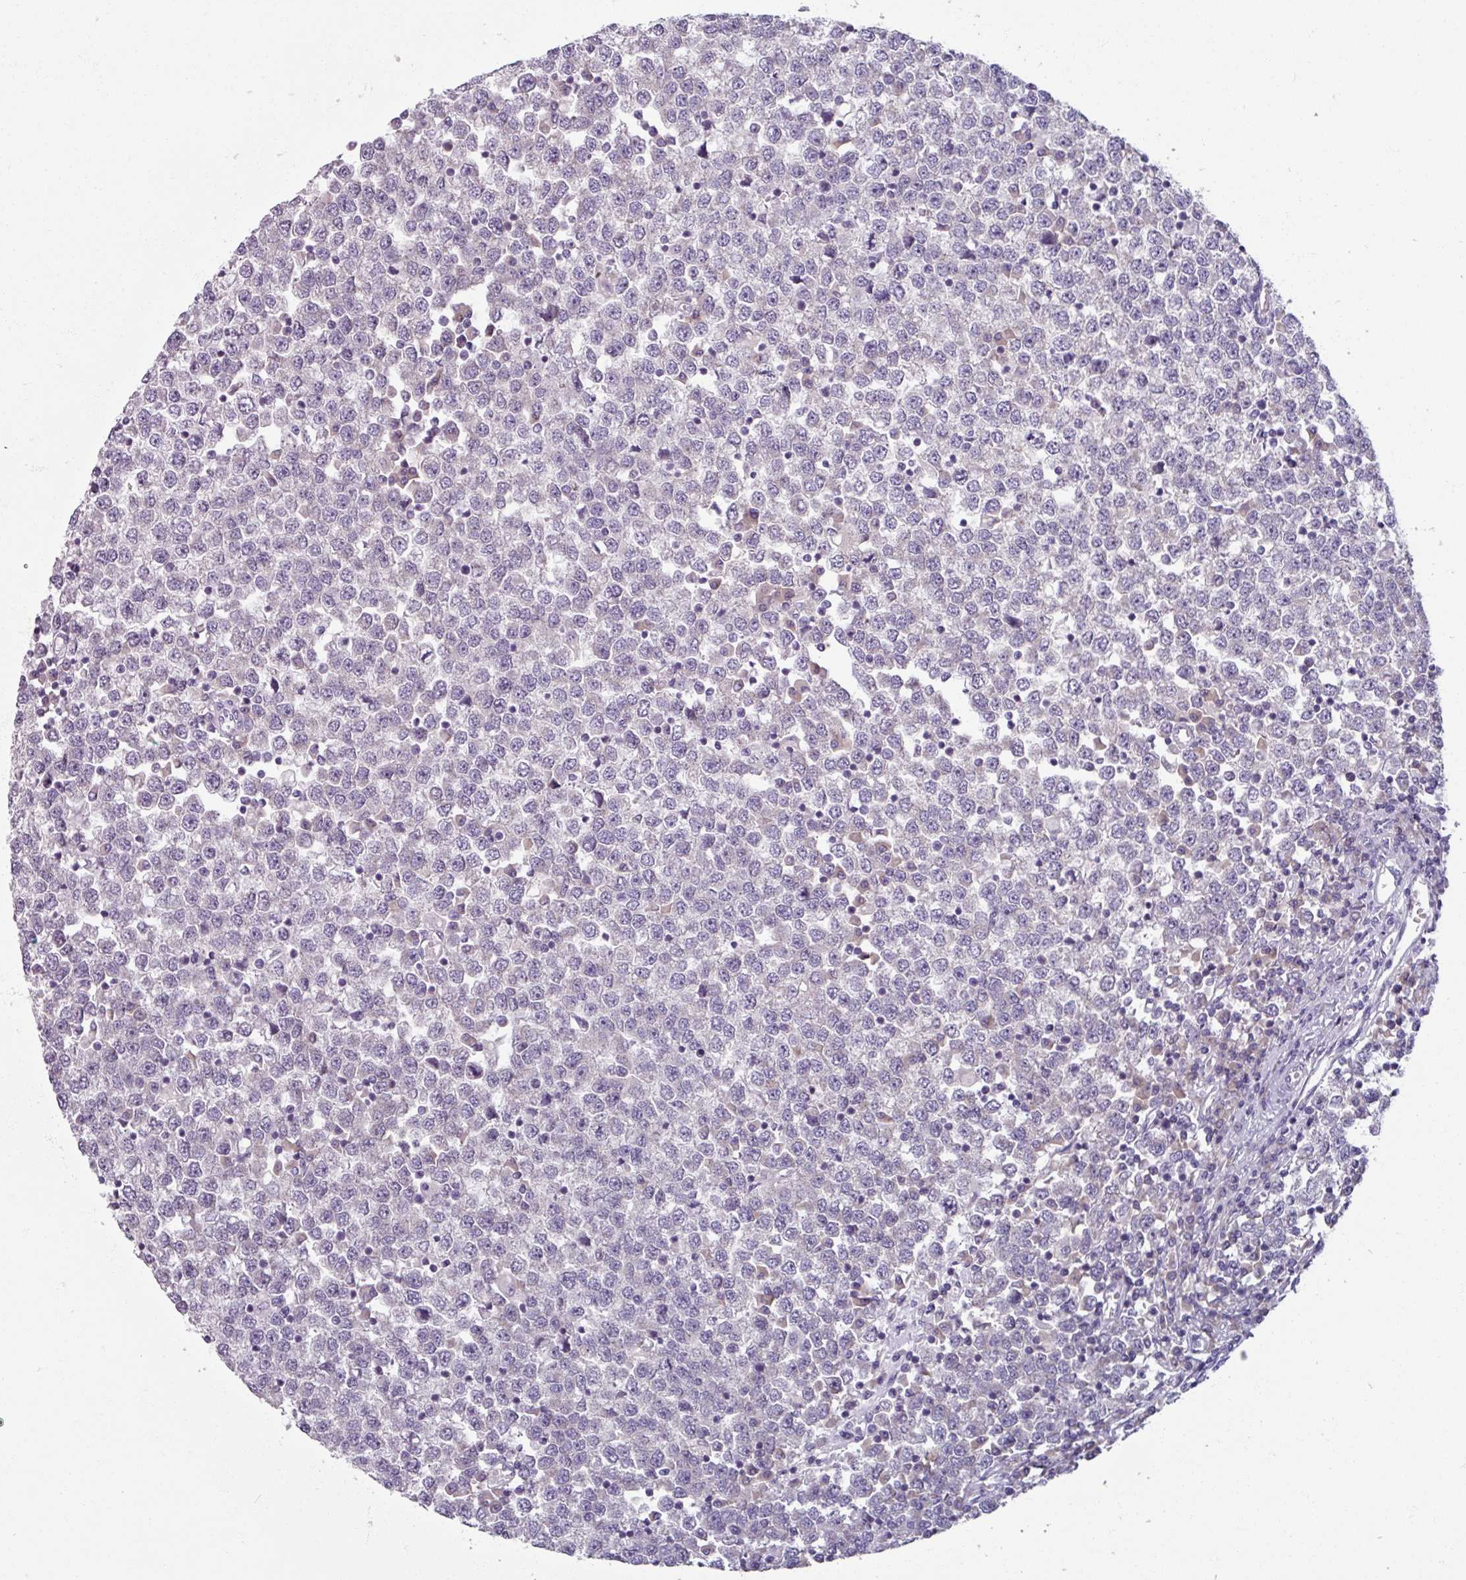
{"staining": {"intensity": "negative", "quantity": "none", "location": "none"}, "tissue": "testis cancer", "cell_type": "Tumor cells", "image_type": "cancer", "snomed": [{"axis": "morphology", "description": "Seminoma, NOS"}, {"axis": "topography", "description": "Testis"}], "caption": "Image shows no significant protein staining in tumor cells of testis cancer.", "gene": "SMIM11", "patient": {"sex": "male", "age": 65}}